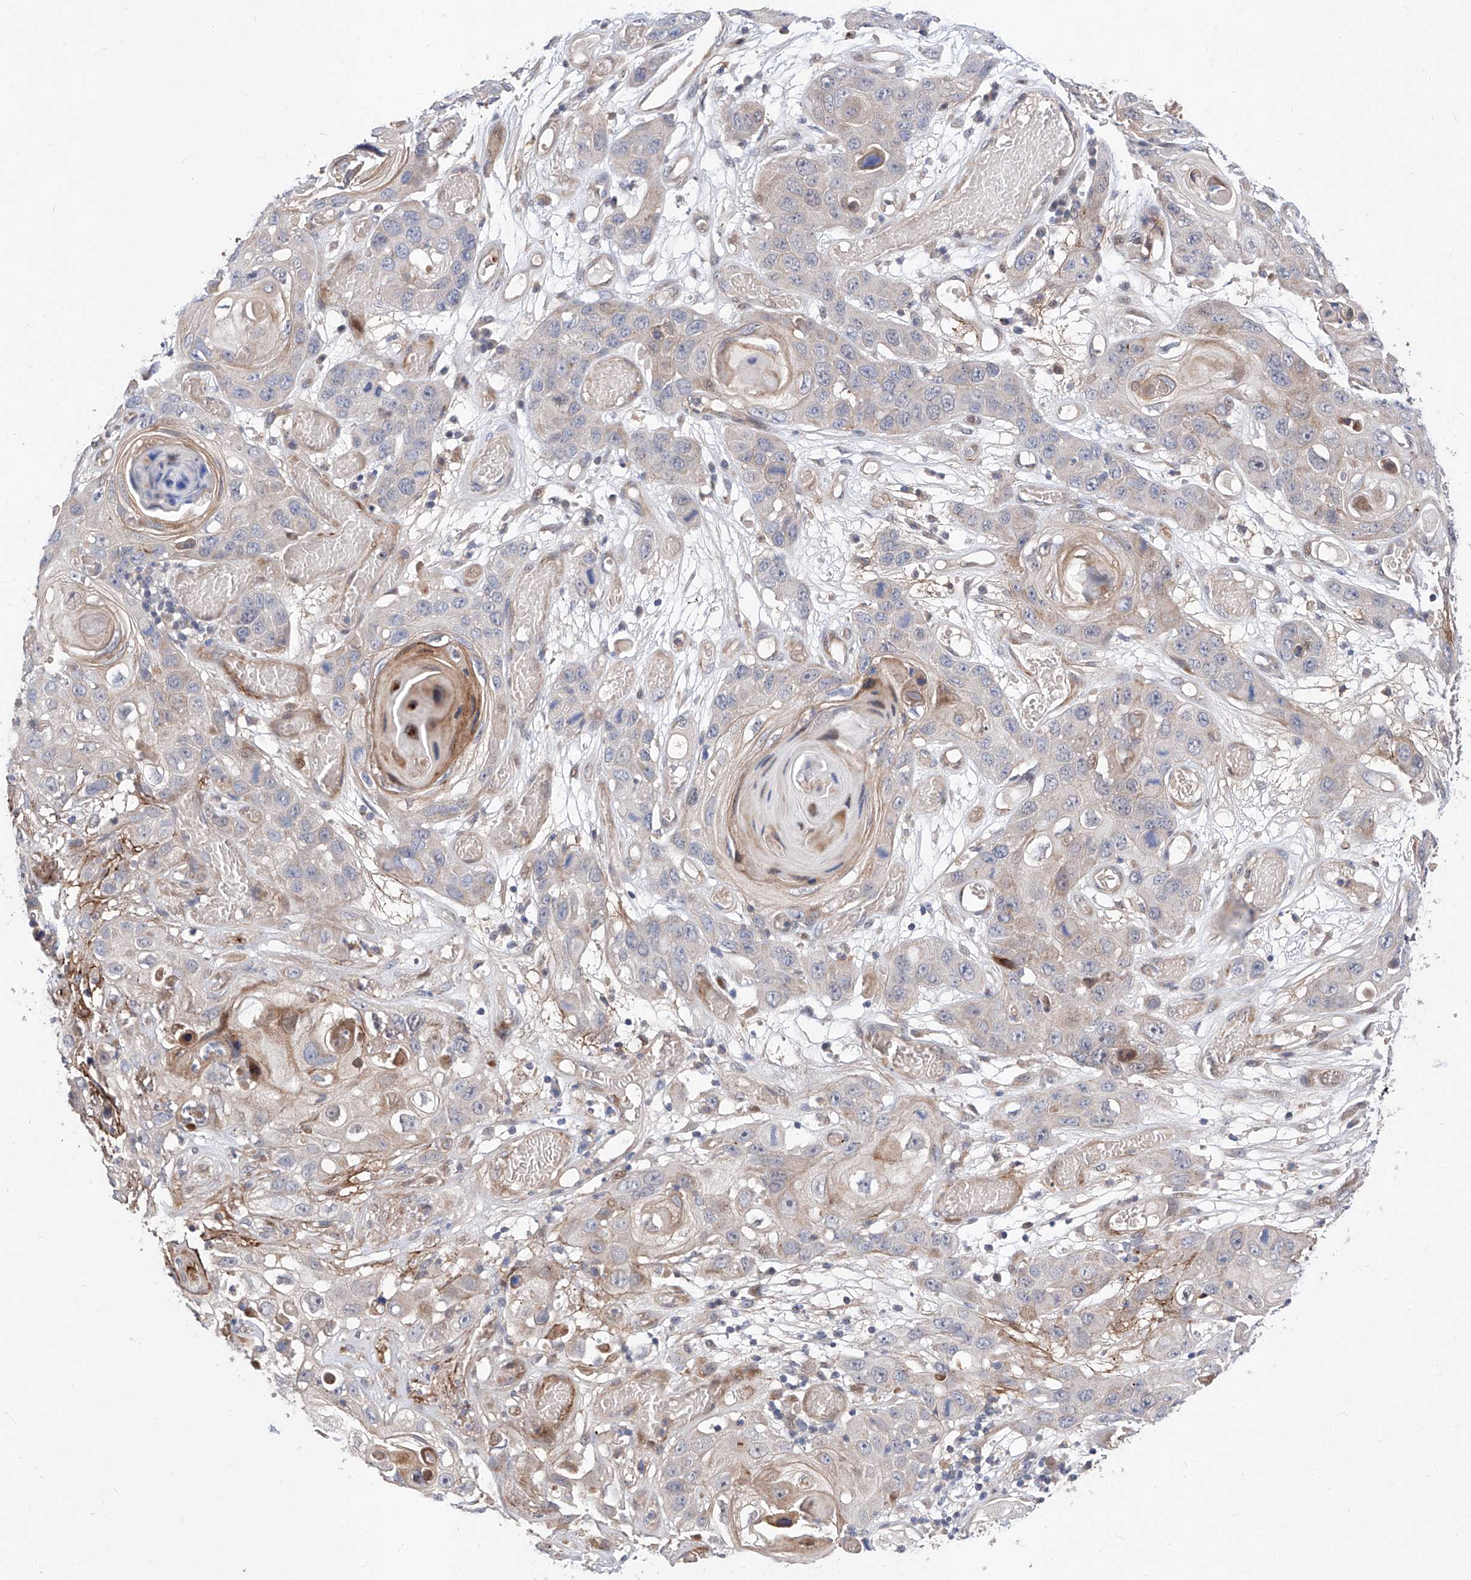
{"staining": {"intensity": "weak", "quantity": "<25%", "location": "cytoplasmic/membranous"}, "tissue": "skin cancer", "cell_type": "Tumor cells", "image_type": "cancer", "snomed": [{"axis": "morphology", "description": "Squamous cell carcinoma, NOS"}, {"axis": "topography", "description": "Skin"}], "caption": "IHC image of neoplastic tissue: human skin cancer stained with DAB (3,3'-diaminobenzidine) shows no significant protein positivity in tumor cells. (Stains: DAB (3,3'-diaminobenzidine) IHC with hematoxylin counter stain, Microscopy: brightfield microscopy at high magnification).", "gene": "FUCA2", "patient": {"sex": "male", "age": 55}}